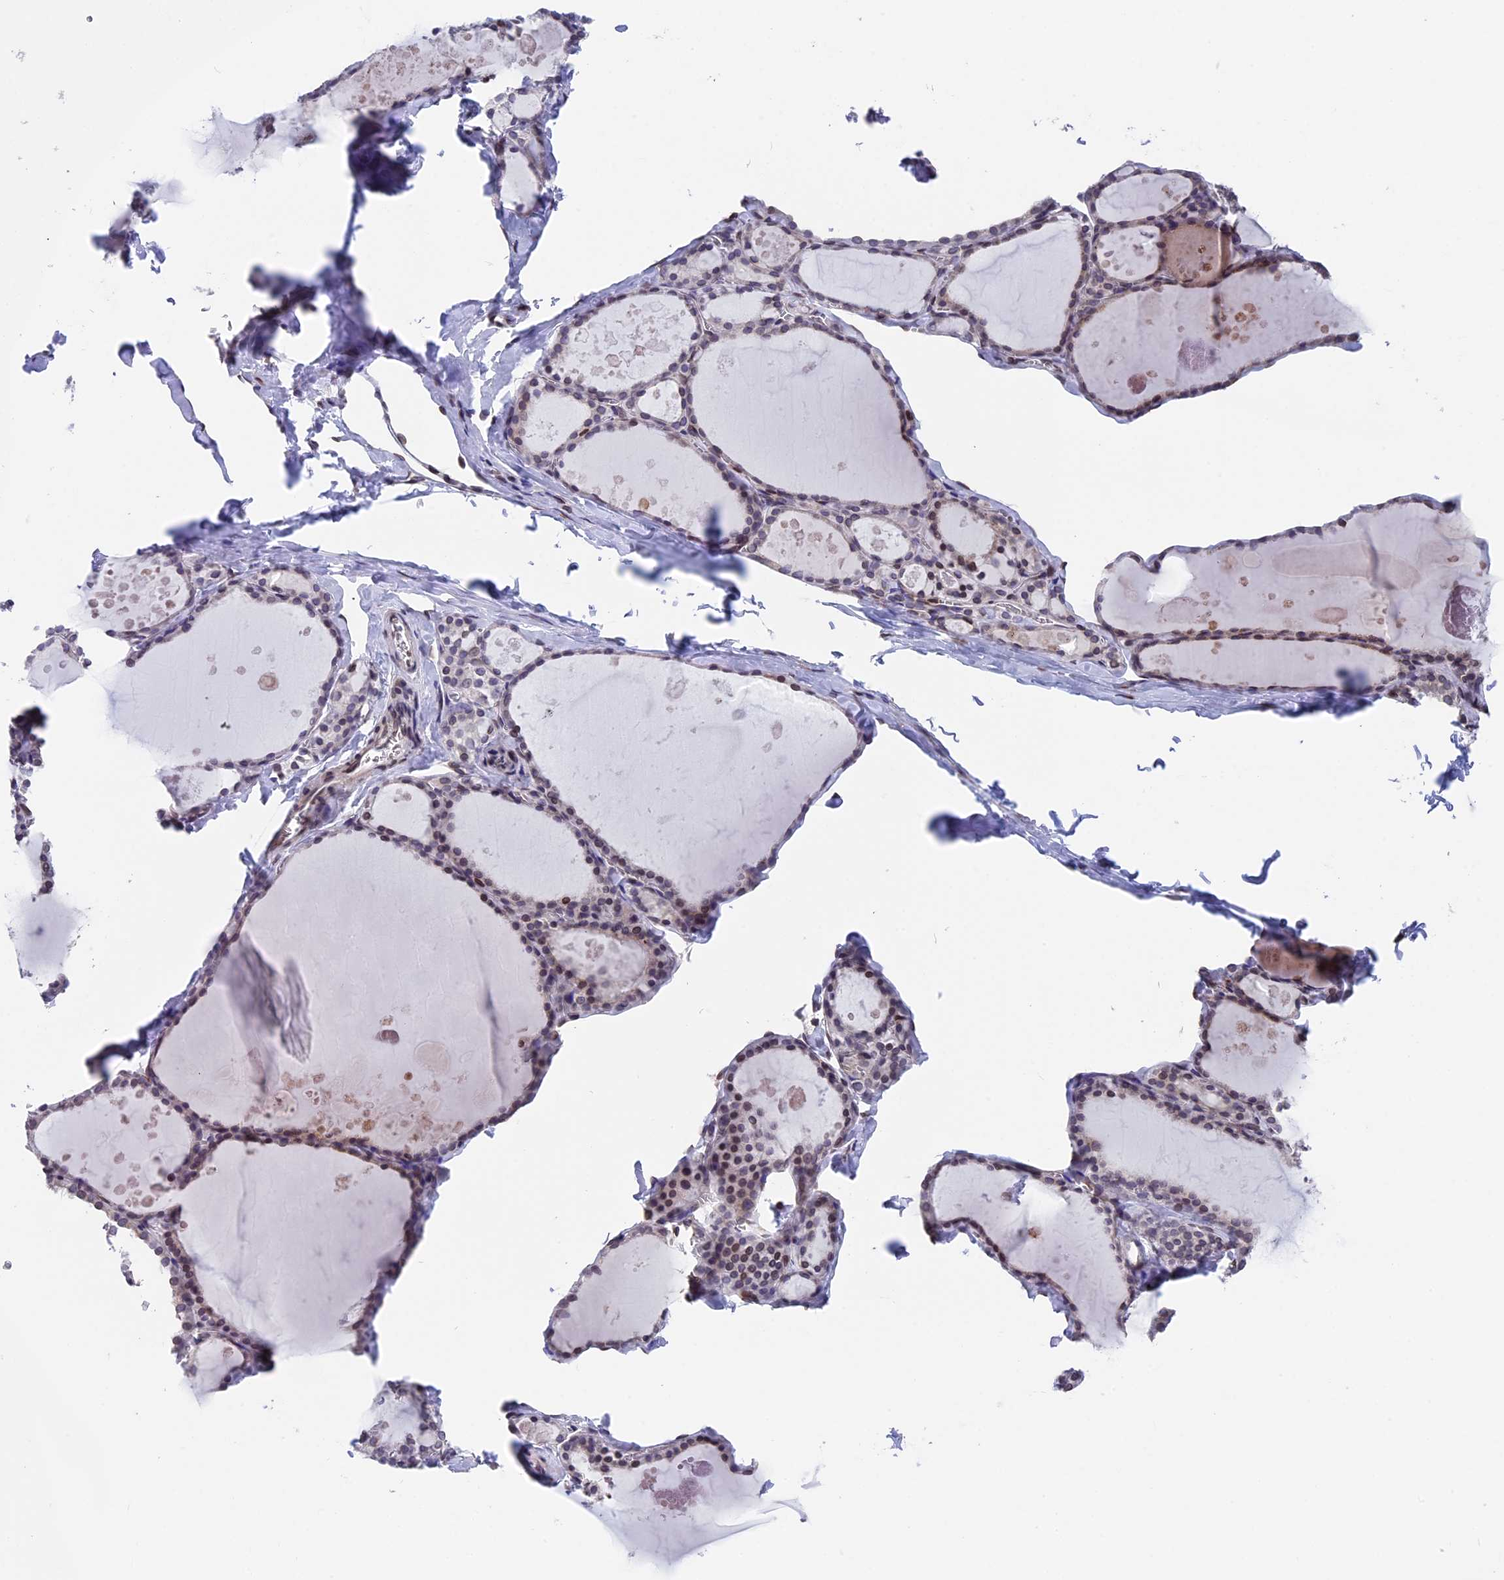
{"staining": {"intensity": "moderate", "quantity": ">75%", "location": "cytoplasmic/membranous,nuclear"}, "tissue": "thyroid gland", "cell_type": "Glandular cells", "image_type": "normal", "snomed": [{"axis": "morphology", "description": "Normal tissue, NOS"}, {"axis": "topography", "description": "Thyroid gland"}], "caption": "Protein expression analysis of normal human thyroid gland reveals moderate cytoplasmic/membranous,nuclear staining in approximately >75% of glandular cells. Immunohistochemistry (ihc) stains the protein in brown and the nuclei are stained blue.", "gene": "PTCHD4", "patient": {"sex": "male", "age": 56}}